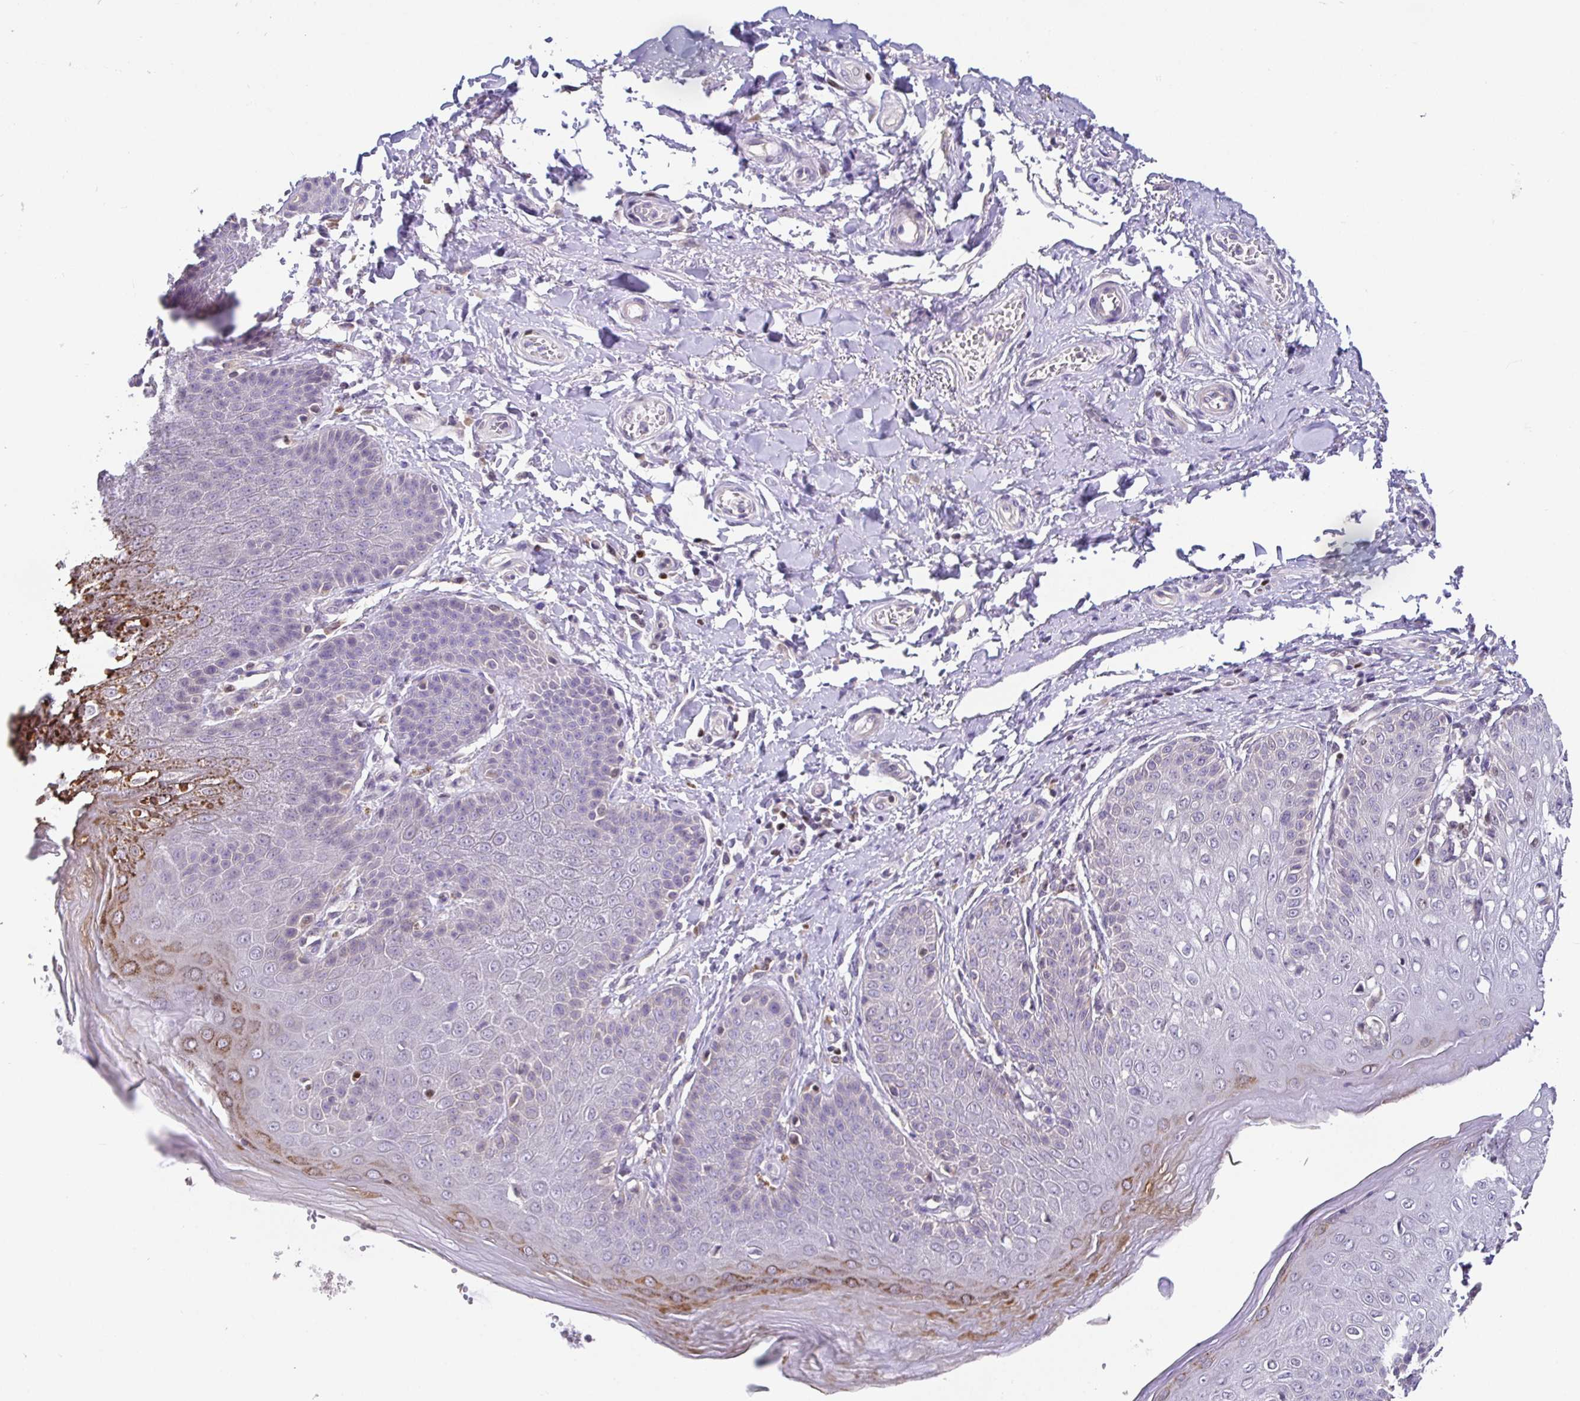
{"staining": {"intensity": "moderate", "quantity": "<25%", "location": "cytoplasmic/membranous"}, "tissue": "skin", "cell_type": "Epidermal cells", "image_type": "normal", "snomed": [{"axis": "morphology", "description": "Normal tissue, NOS"}, {"axis": "topography", "description": "Peripheral nerve tissue"}], "caption": "Protein expression analysis of unremarkable human skin reveals moderate cytoplasmic/membranous staining in about <25% of epidermal cells. The staining is performed using DAB (3,3'-diaminobenzidine) brown chromogen to label protein expression. The nuclei are counter-stained blue using hematoxylin.", "gene": "SATB1", "patient": {"sex": "male", "age": 51}}